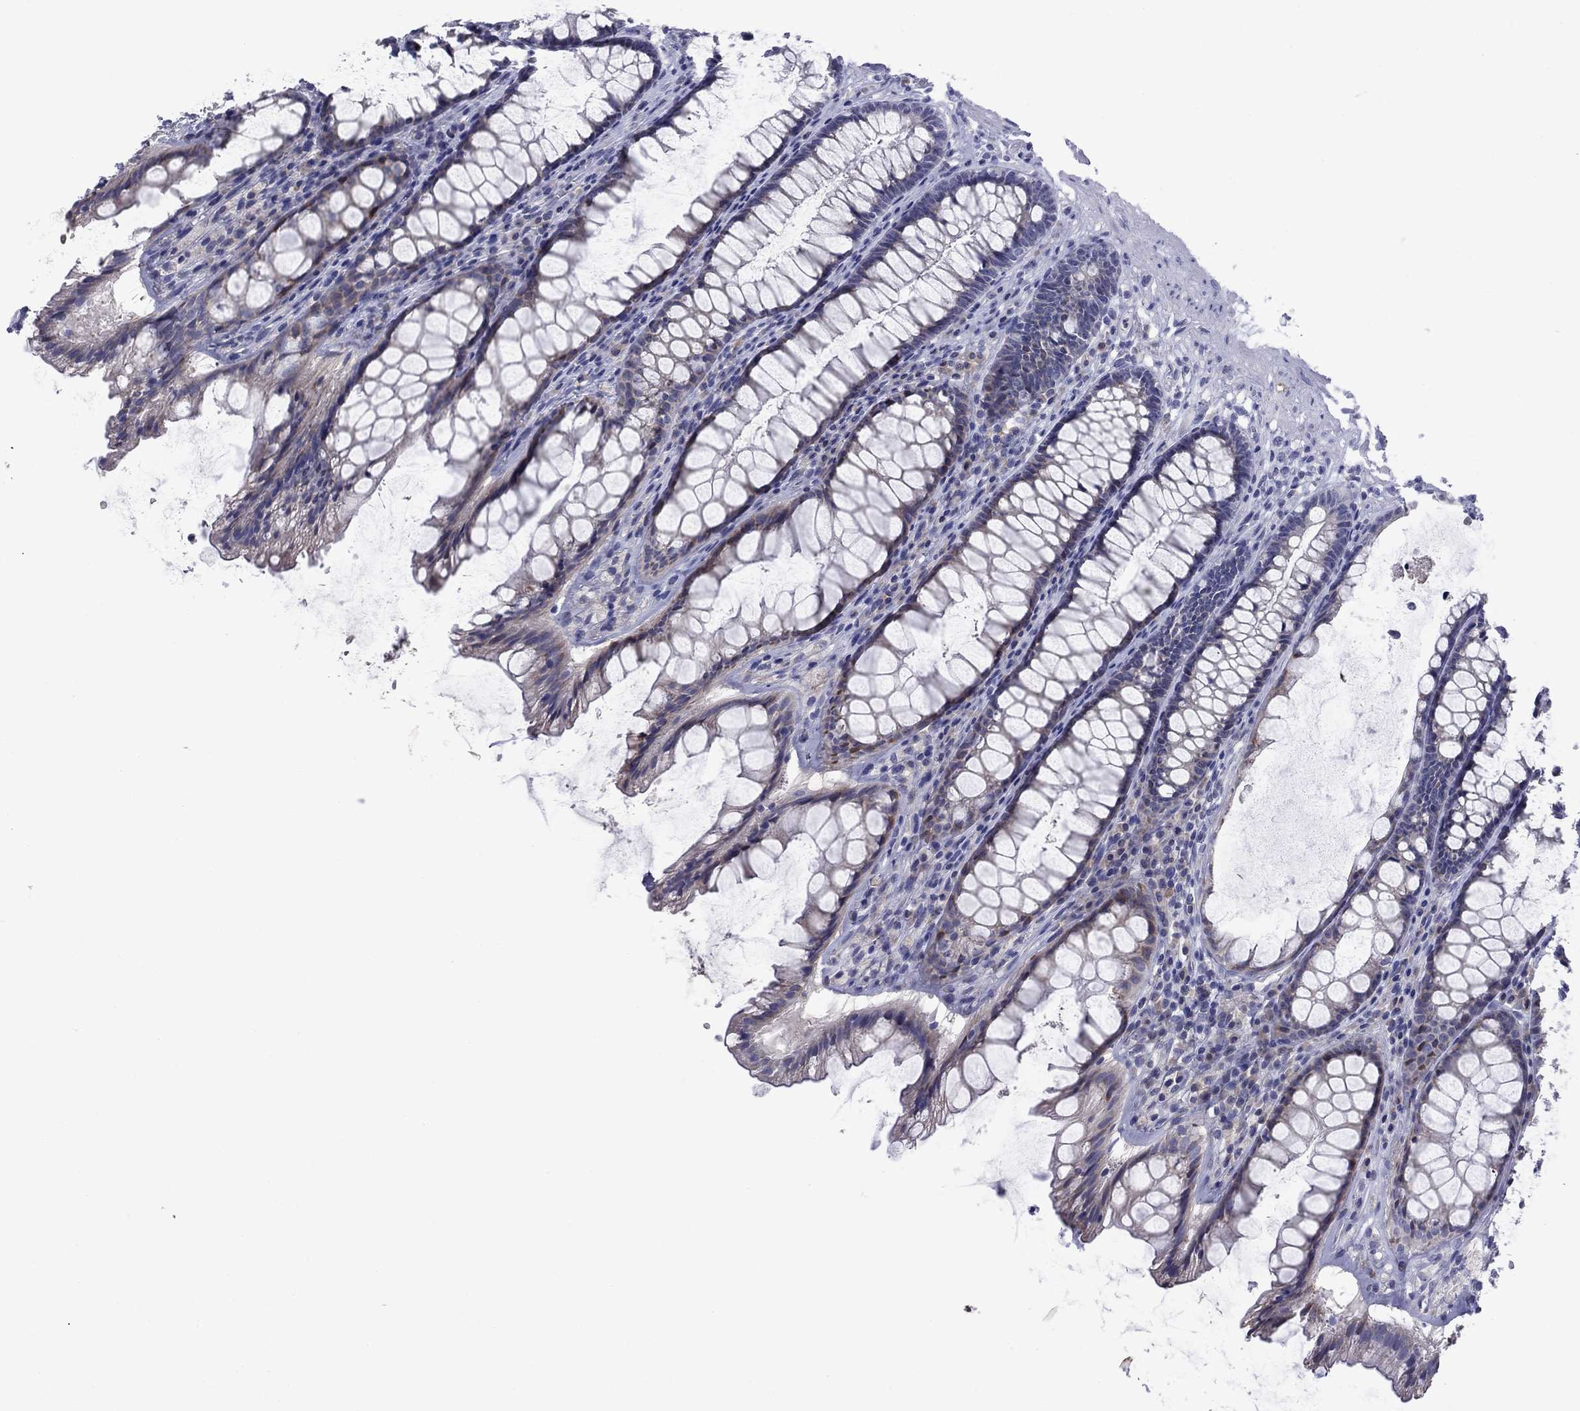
{"staining": {"intensity": "negative", "quantity": "none", "location": "none"}, "tissue": "rectum", "cell_type": "Glandular cells", "image_type": "normal", "snomed": [{"axis": "morphology", "description": "Normal tissue, NOS"}, {"axis": "topography", "description": "Rectum"}], "caption": "Immunohistochemistry micrograph of benign human rectum stained for a protein (brown), which displays no positivity in glandular cells.", "gene": "TMPRSS11A", "patient": {"sex": "male", "age": 72}}